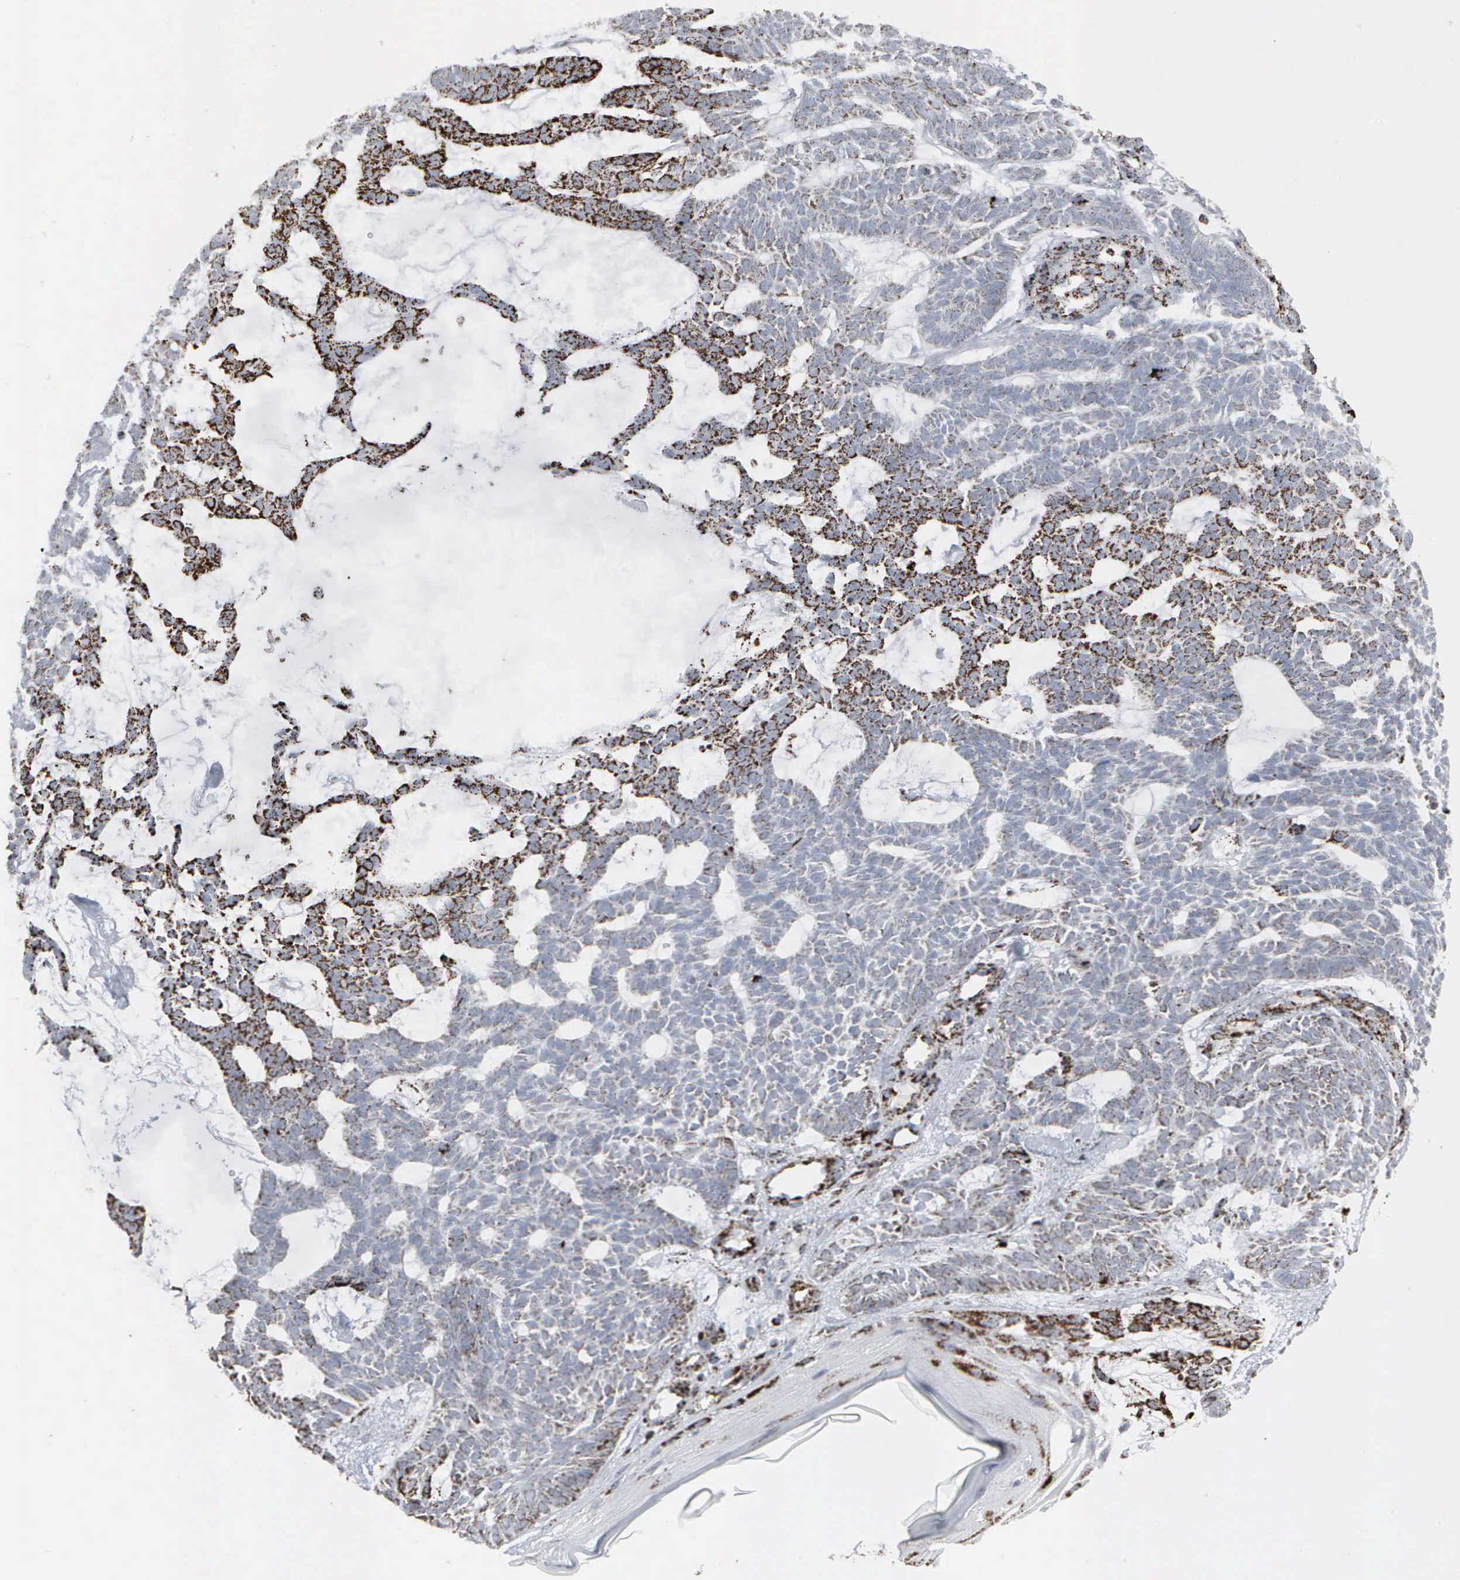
{"staining": {"intensity": "strong", "quantity": ">75%", "location": "cytoplasmic/membranous"}, "tissue": "skin cancer", "cell_type": "Tumor cells", "image_type": "cancer", "snomed": [{"axis": "morphology", "description": "Basal cell carcinoma"}, {"axis": "topography", "description": "Skin"}], "caption": "A micrograph of human skin cancer stained for a protein reveals strong cytoplasmic/membranous brown staining in tumor cells.", "gene": "HSPA9", "patient": {"sex": "male", "age": 75}}